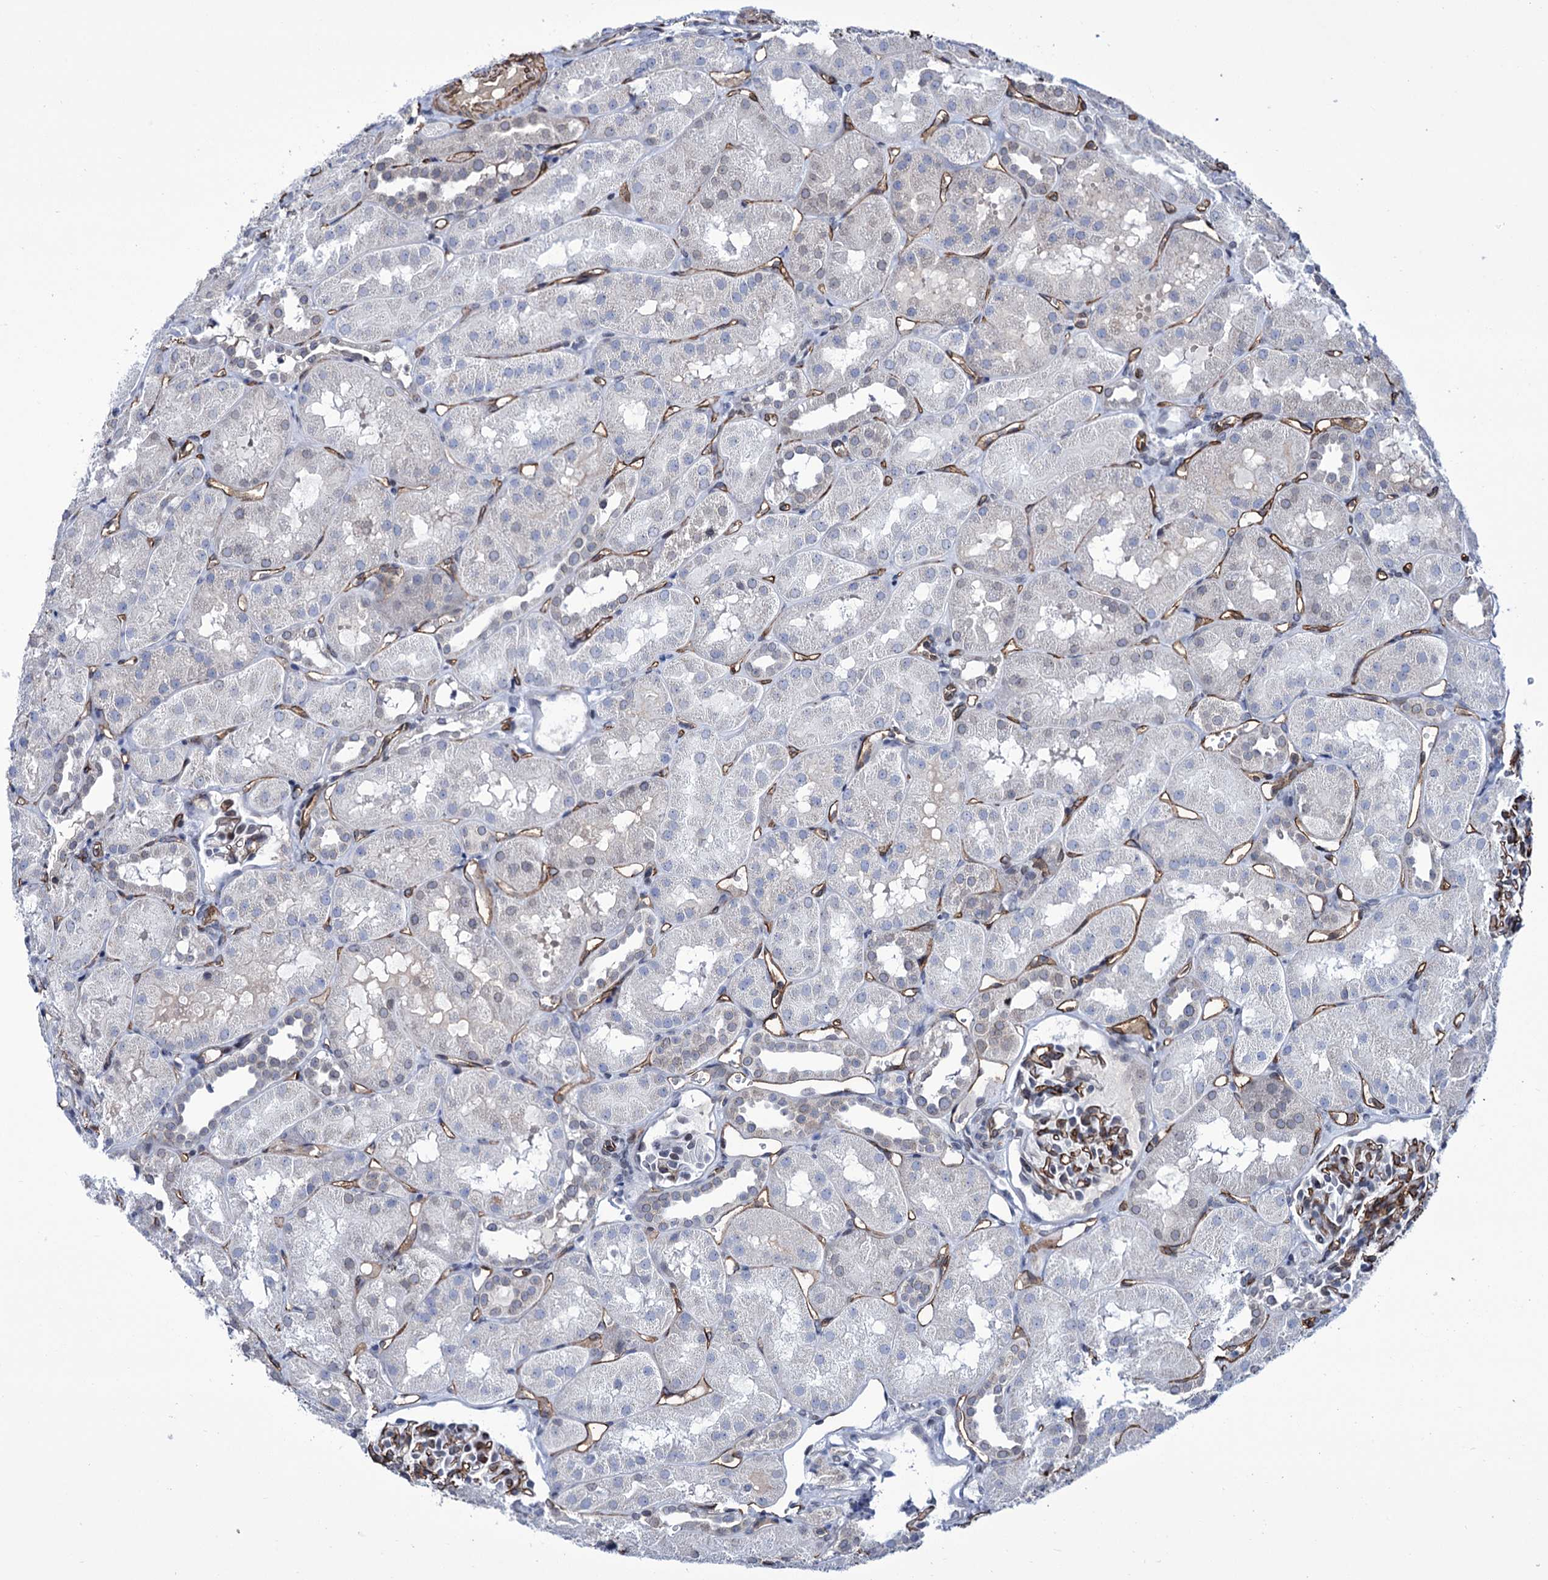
{"staining": {"intensity": "strong", "quantity": "25%-75%", "location": "cytoplasmic/membranous"}, "tissue": "kidney", "cell_type": "Cells in glomeruli", "image_type": "normal", "snomed": [{"axis": "morphology", "description": "Normal tissue, NOS"}, {"axis": "topography", "description": "Kidney"}, {"axis": "topography", "description": "Urinary bladder"}], "caption": "Protein staining reveals strong cytoplasmic/membranous expression in approximately 25%-75% of cells in glomeruli in unremarkable kidney. The protein is shown in brown color, while the nuclei are stained blue.", "gene": "ZC3H12C", "patient": {"sex": "male", "age": 16}}